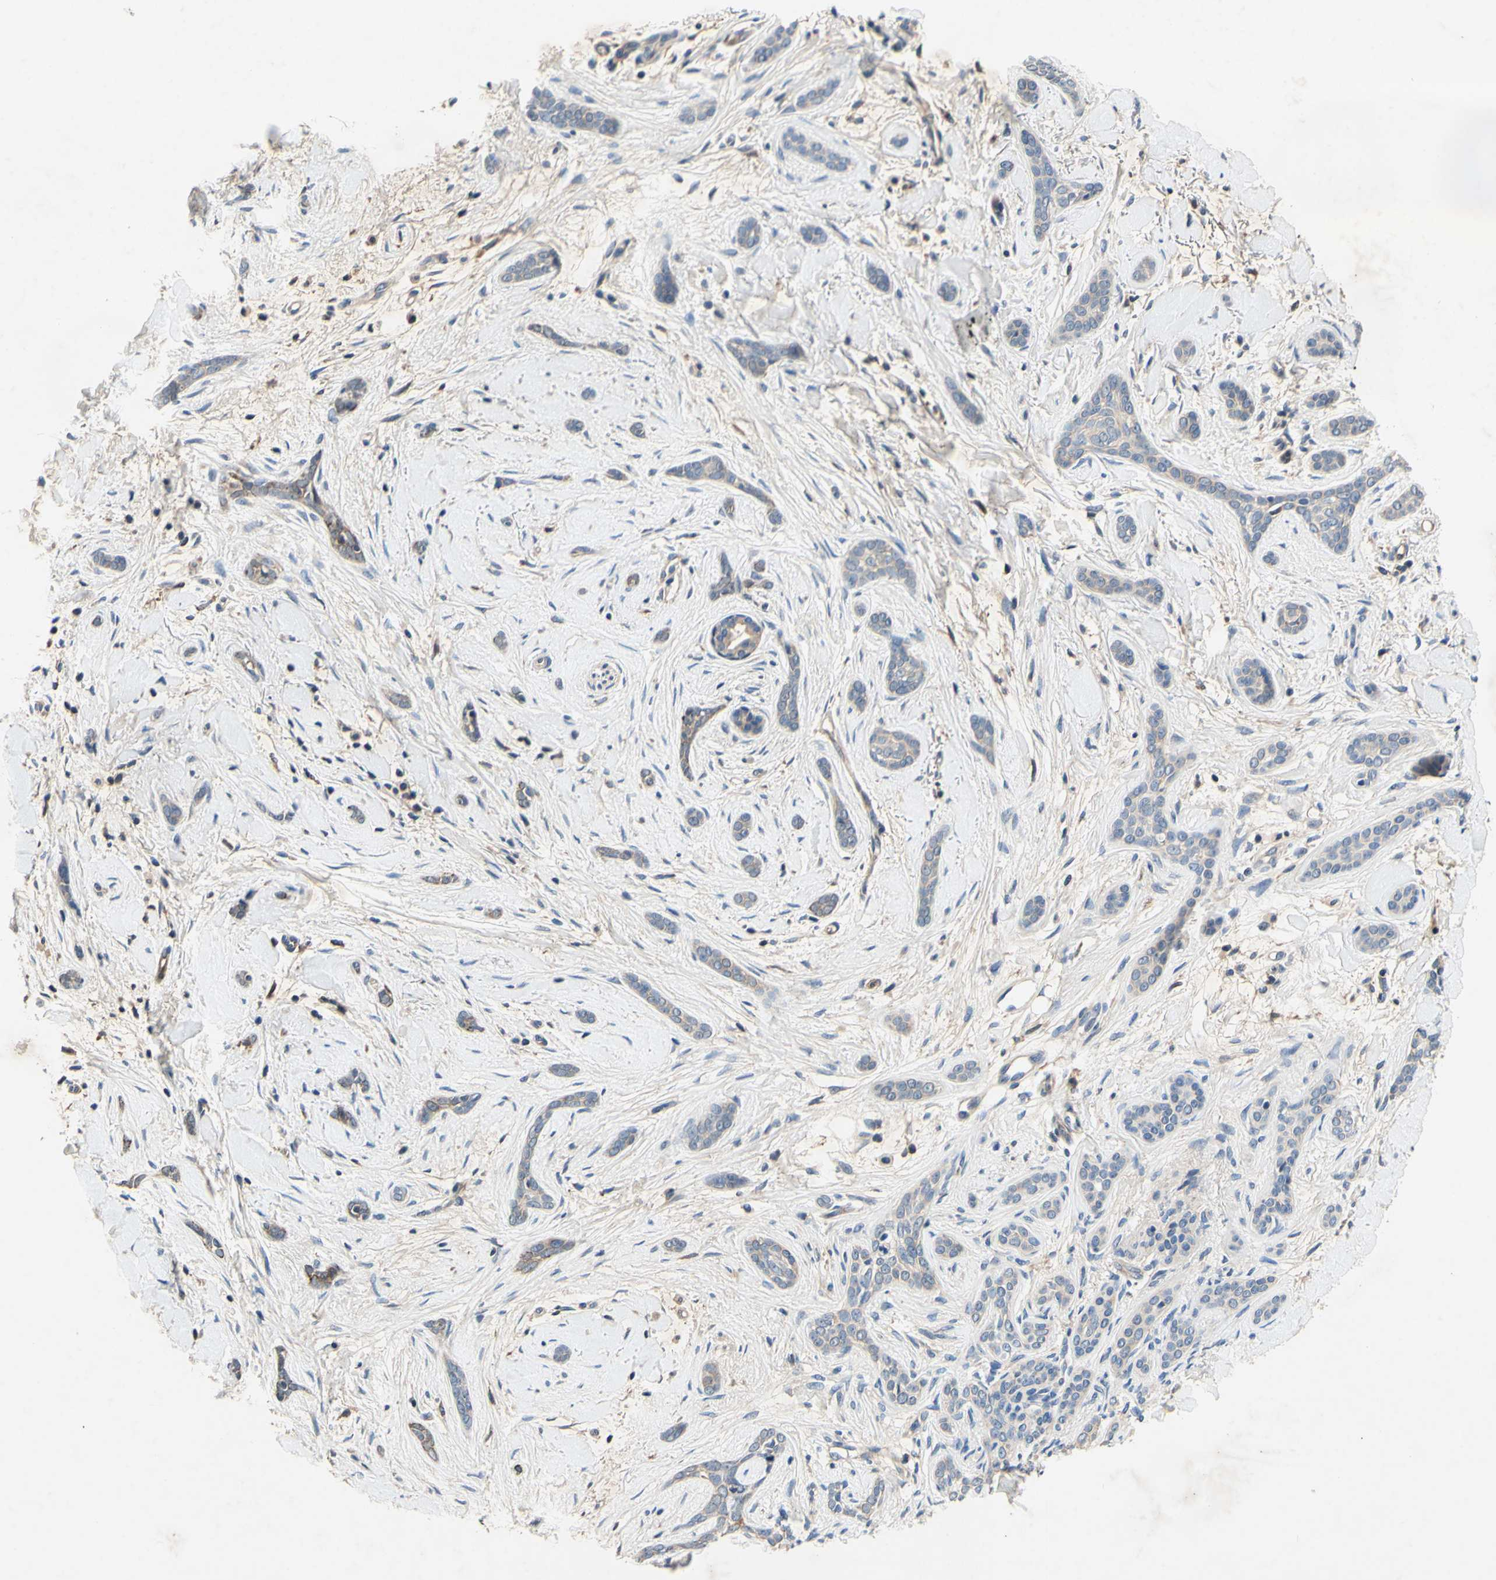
{"staining": {"intensity": "weak", "quantity": "25%-75%", "location": "cytoplasmic/membranous"}, "tissue": "skin cancer", "cell_type": "Tumor cells", "image_type": "cancer", "snomed": [{"axis": "morphology", "description": "Basal cell carcinoma"}, {"axis": "morphology", "description": "Adnexal tumor, benign"}, {"axis": "topography", "description": "Skin"}], "caption": "Immunohistochemistry (DAB) staining of skin cancer reveals weak cytoplasmic/membranous protein positivity in about 25%-75% of tumor cells. (IHC, brightfield microscopy, high magnification).", "gene": "PLA2G4A", "patient": {"sex": "female", "age": 42}}